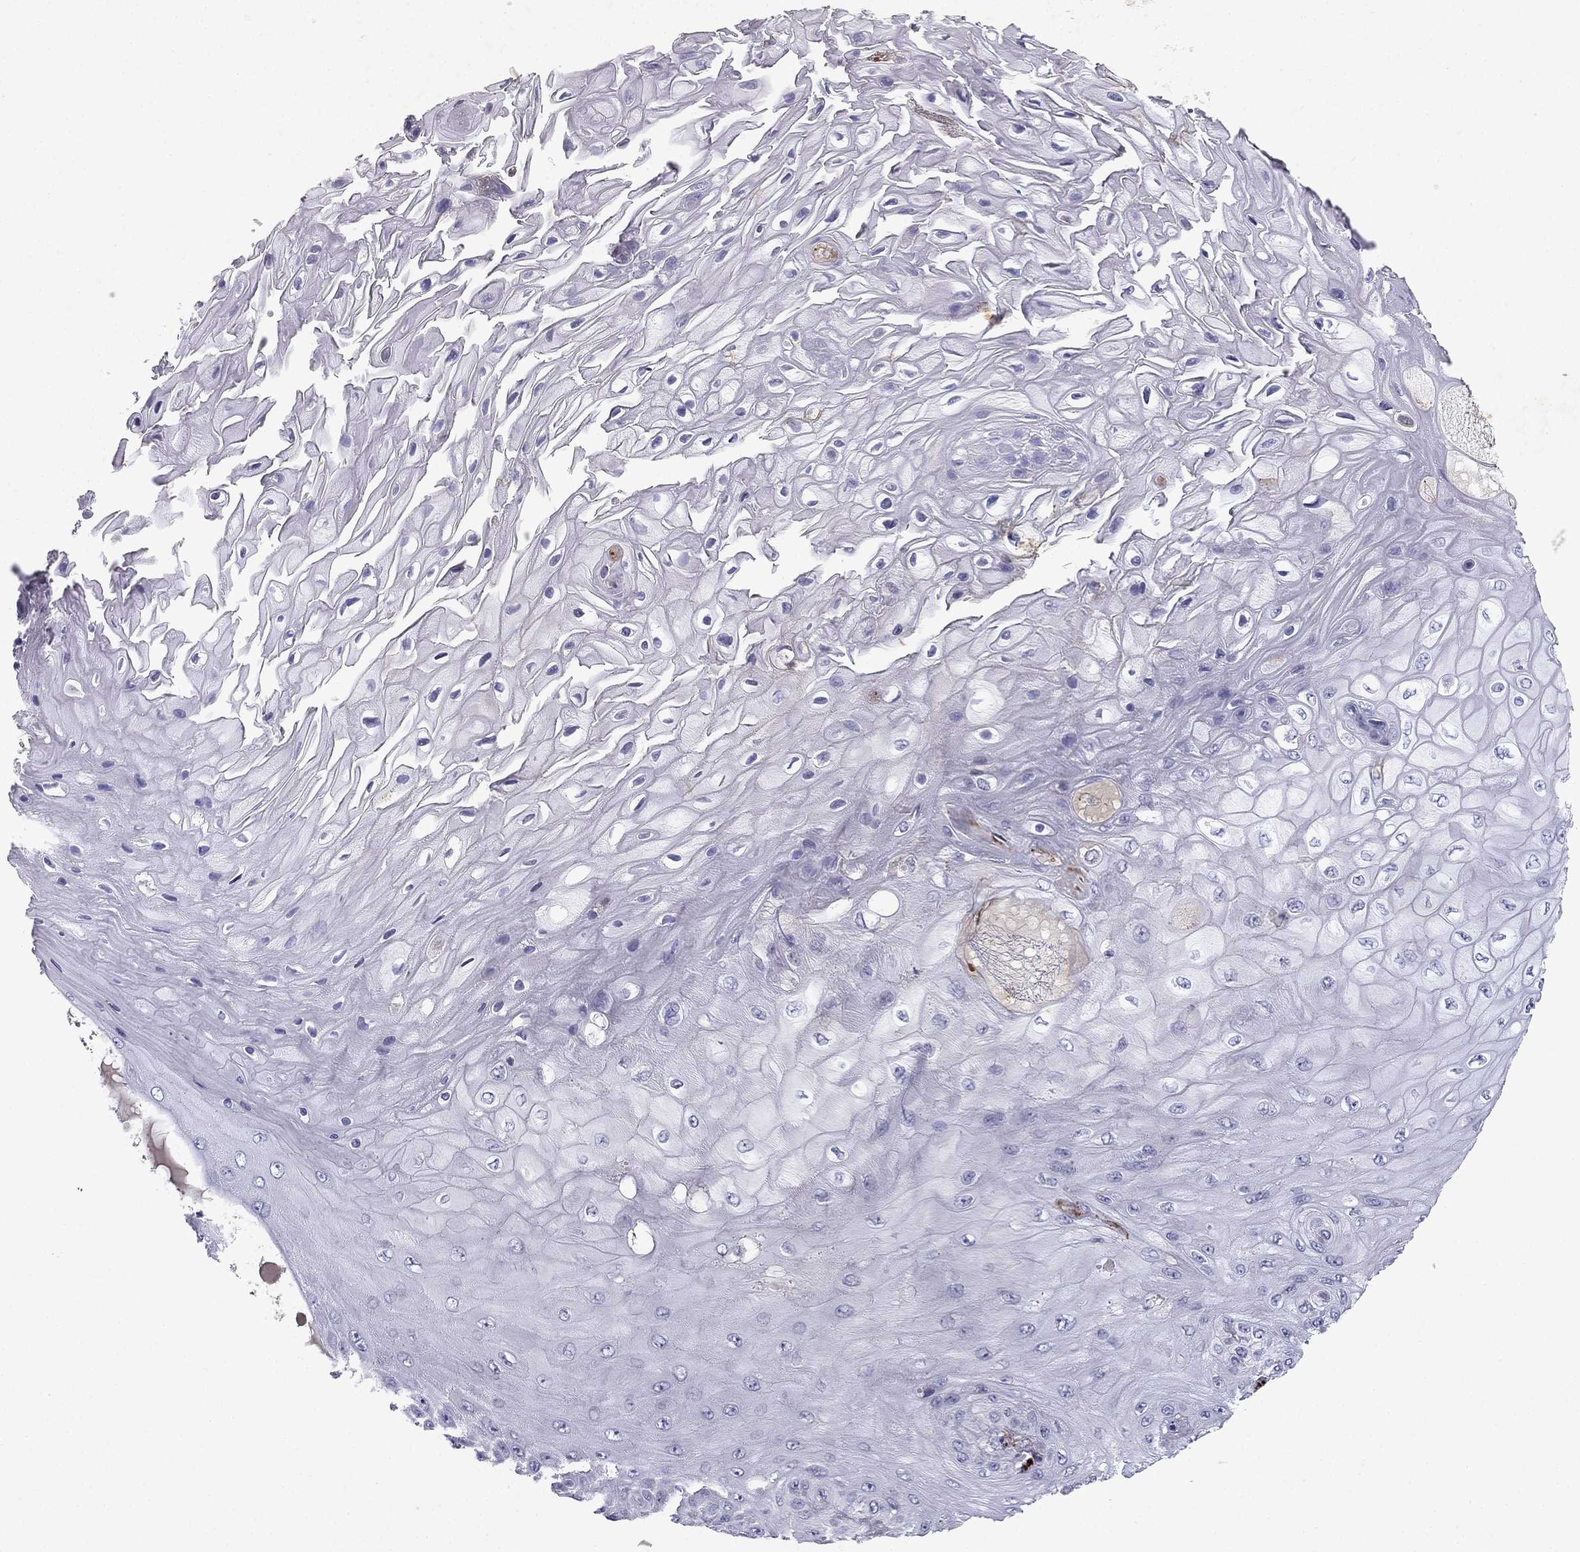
{"staining": {"intensity": "negative", "quantity": "none", "location": "none"}, "tissue": "skin cancer", "cell_type": "Tumor cells", "image_type": "cancer", "snomed": [{"axis": "morphology", "description": "Squamous cell carcinoma, NOS"}, {"axis": "topography", "description": "Skin"}], "caption": "This image is of squamous cell carcinoma (skin) stained with immunohistochemistry (IHC) to label a protein in brown with the nuclei are counter-stained blue. There is no expression in tumor cells.", "gene": "SLC6A4", "patient": {"sex": "male", "age": 62}}